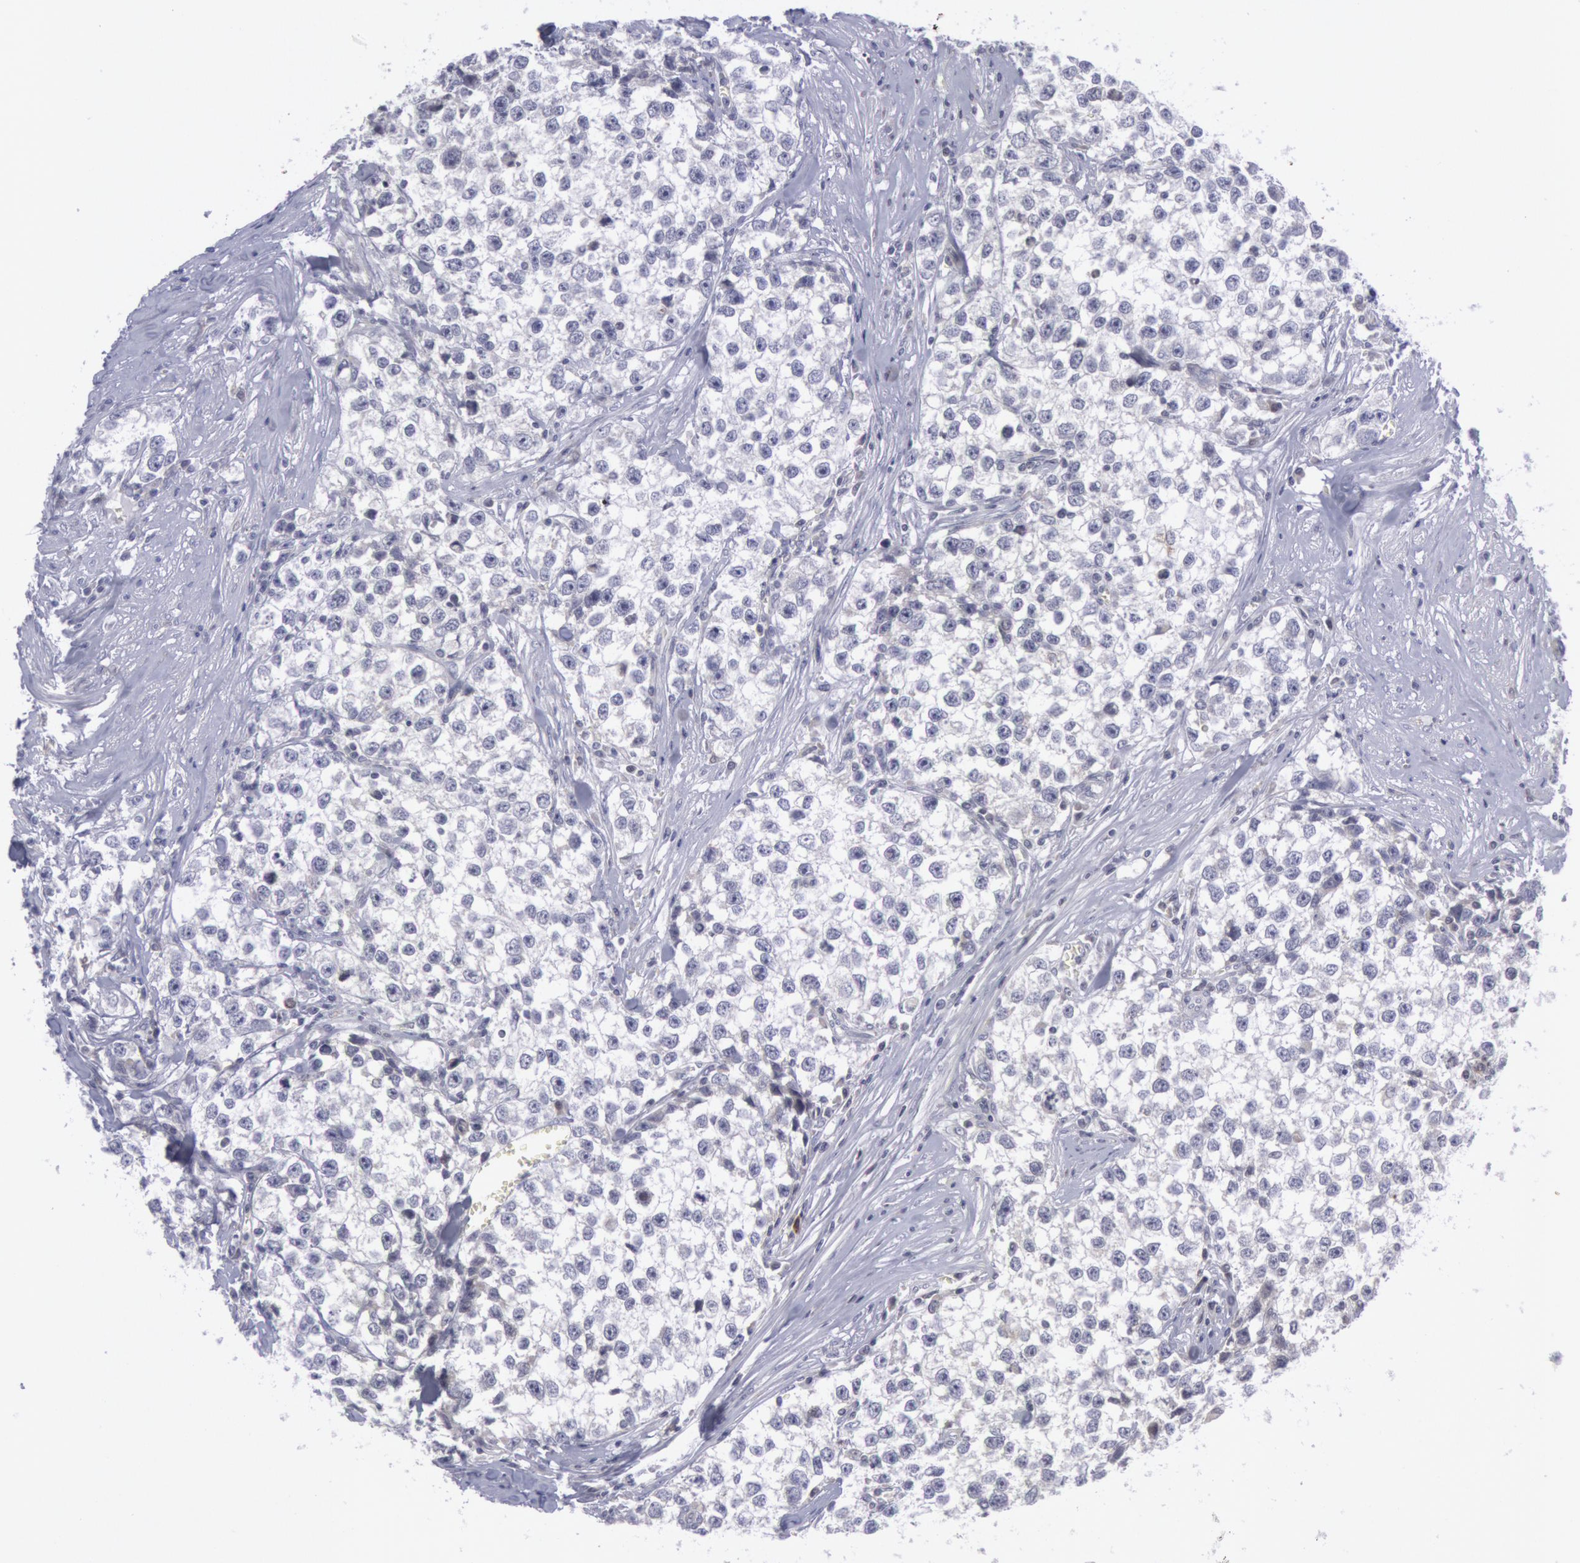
{"staining": {"intensity": "negative", "quantity": "none", "location": "none"}, "tissue": "testis cancer", "cell_type": "Tumor cells", "image_type": "cancer", "snomed": [{"axis": "morphology", "description": "Seminoma, NOS"}, {"axis": "morphology", "description": "Carcinoma, Embryonal, NOS"}, {"axis": "topography", "description": "Testis"}], "caption": "Immunohistochemistry (IHC) of human testis cancer (embryonal carcinoma) demonstrates no positivity in tumor cells.", "gene": "PTGS2", "patient": {"sex": "male", "age": 30}}